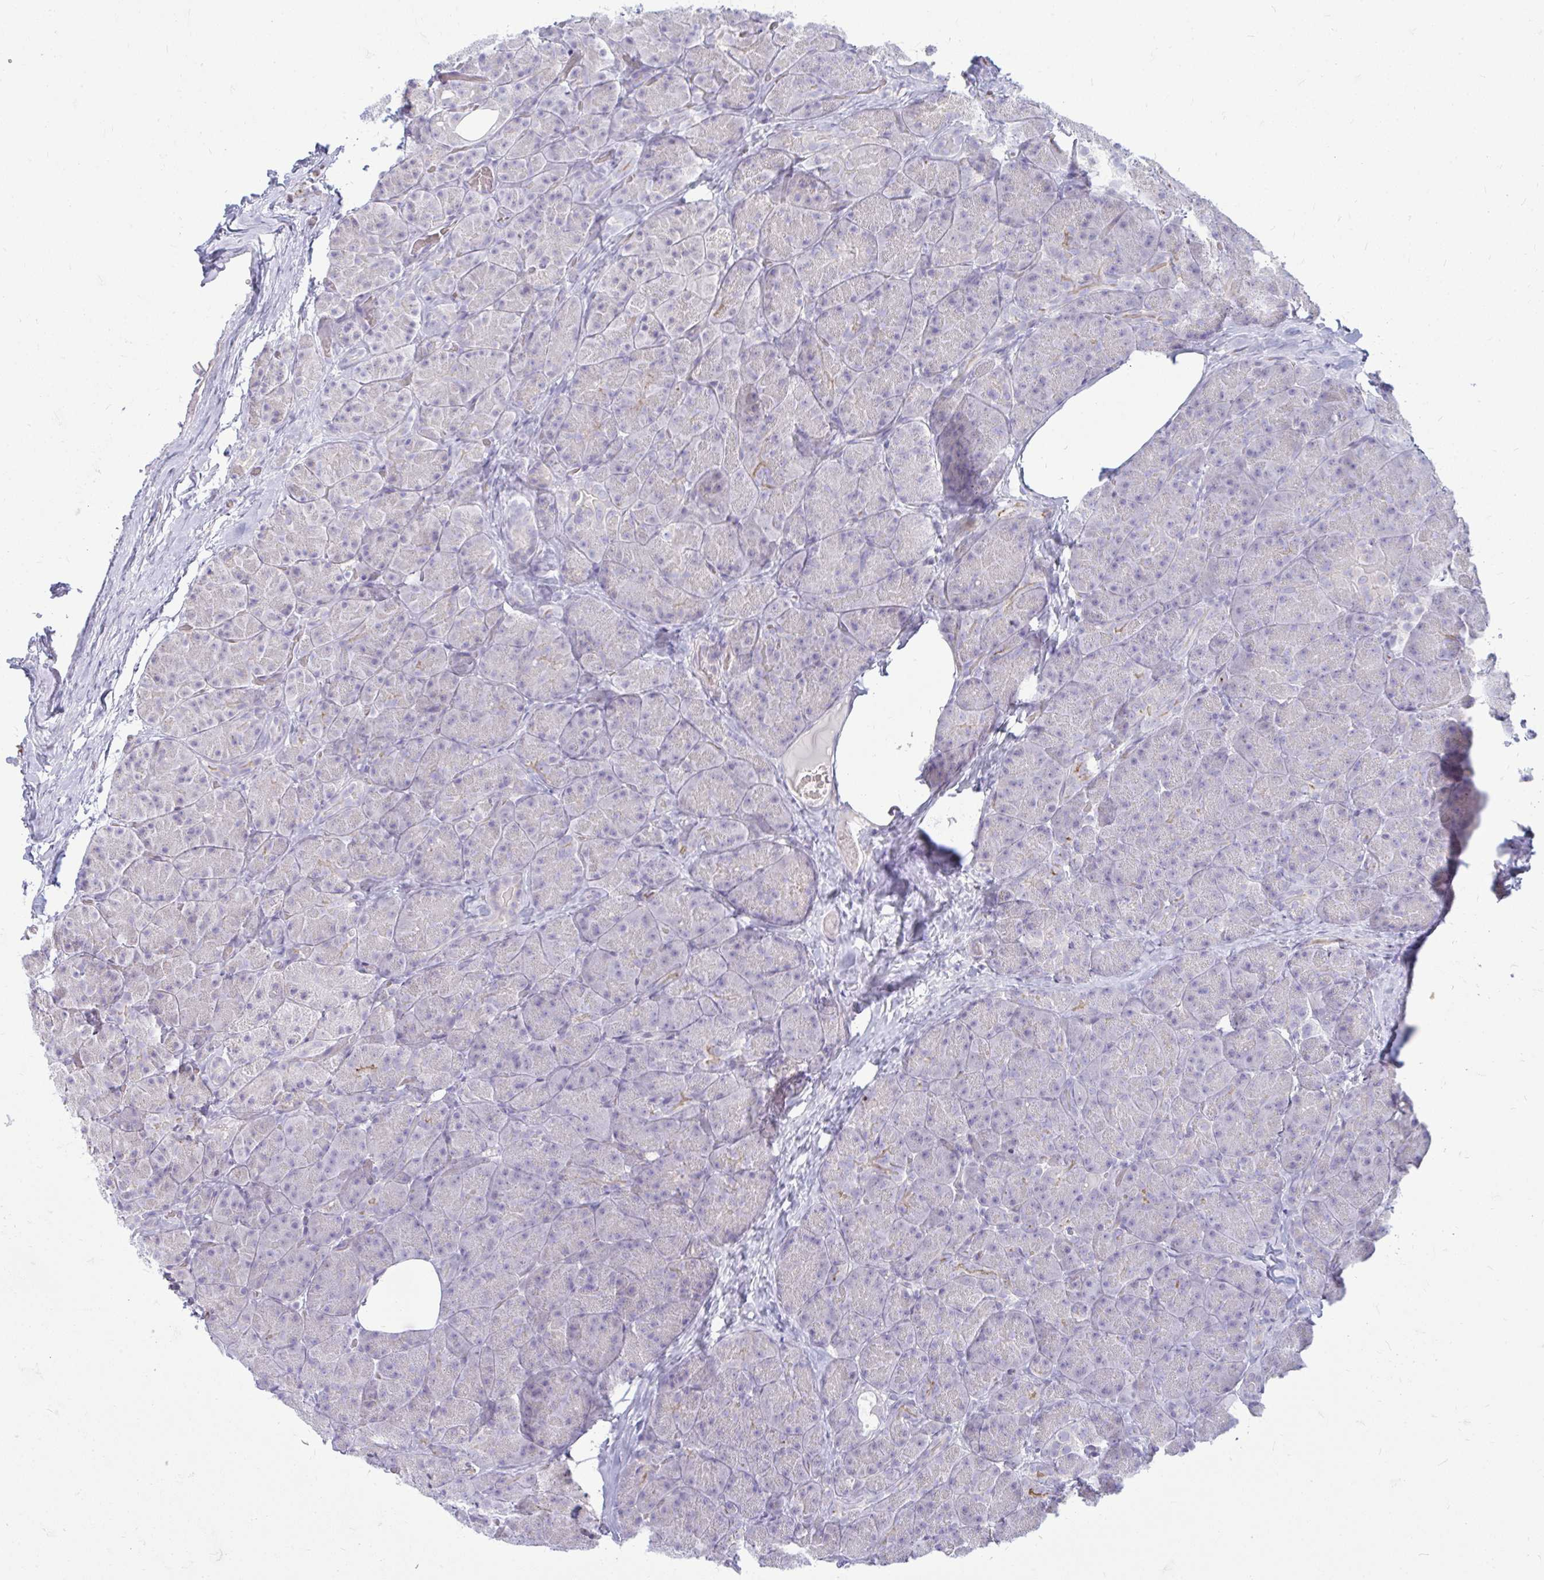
{"staining": {"intensity": "negative", "quantity": "none", "location": "none"}, "tissue": "pancreas", "cell_type": "Exocrine glandular cells", "image_type": "normal", "snomed": [{"axis": "morphology", "description": "Normal tissue, NOS"}, {"axis": "topography", "description": "Pancreas"}], "caption": "The image reveals no significant positivity in exocrine glandular cells of pancreas. (Brightfield microscopy of DAB immunohistochemistry (IHC) at high magnification).", "gene": "TSPEAR", "patient": {"sex": "male", "age": 57}}